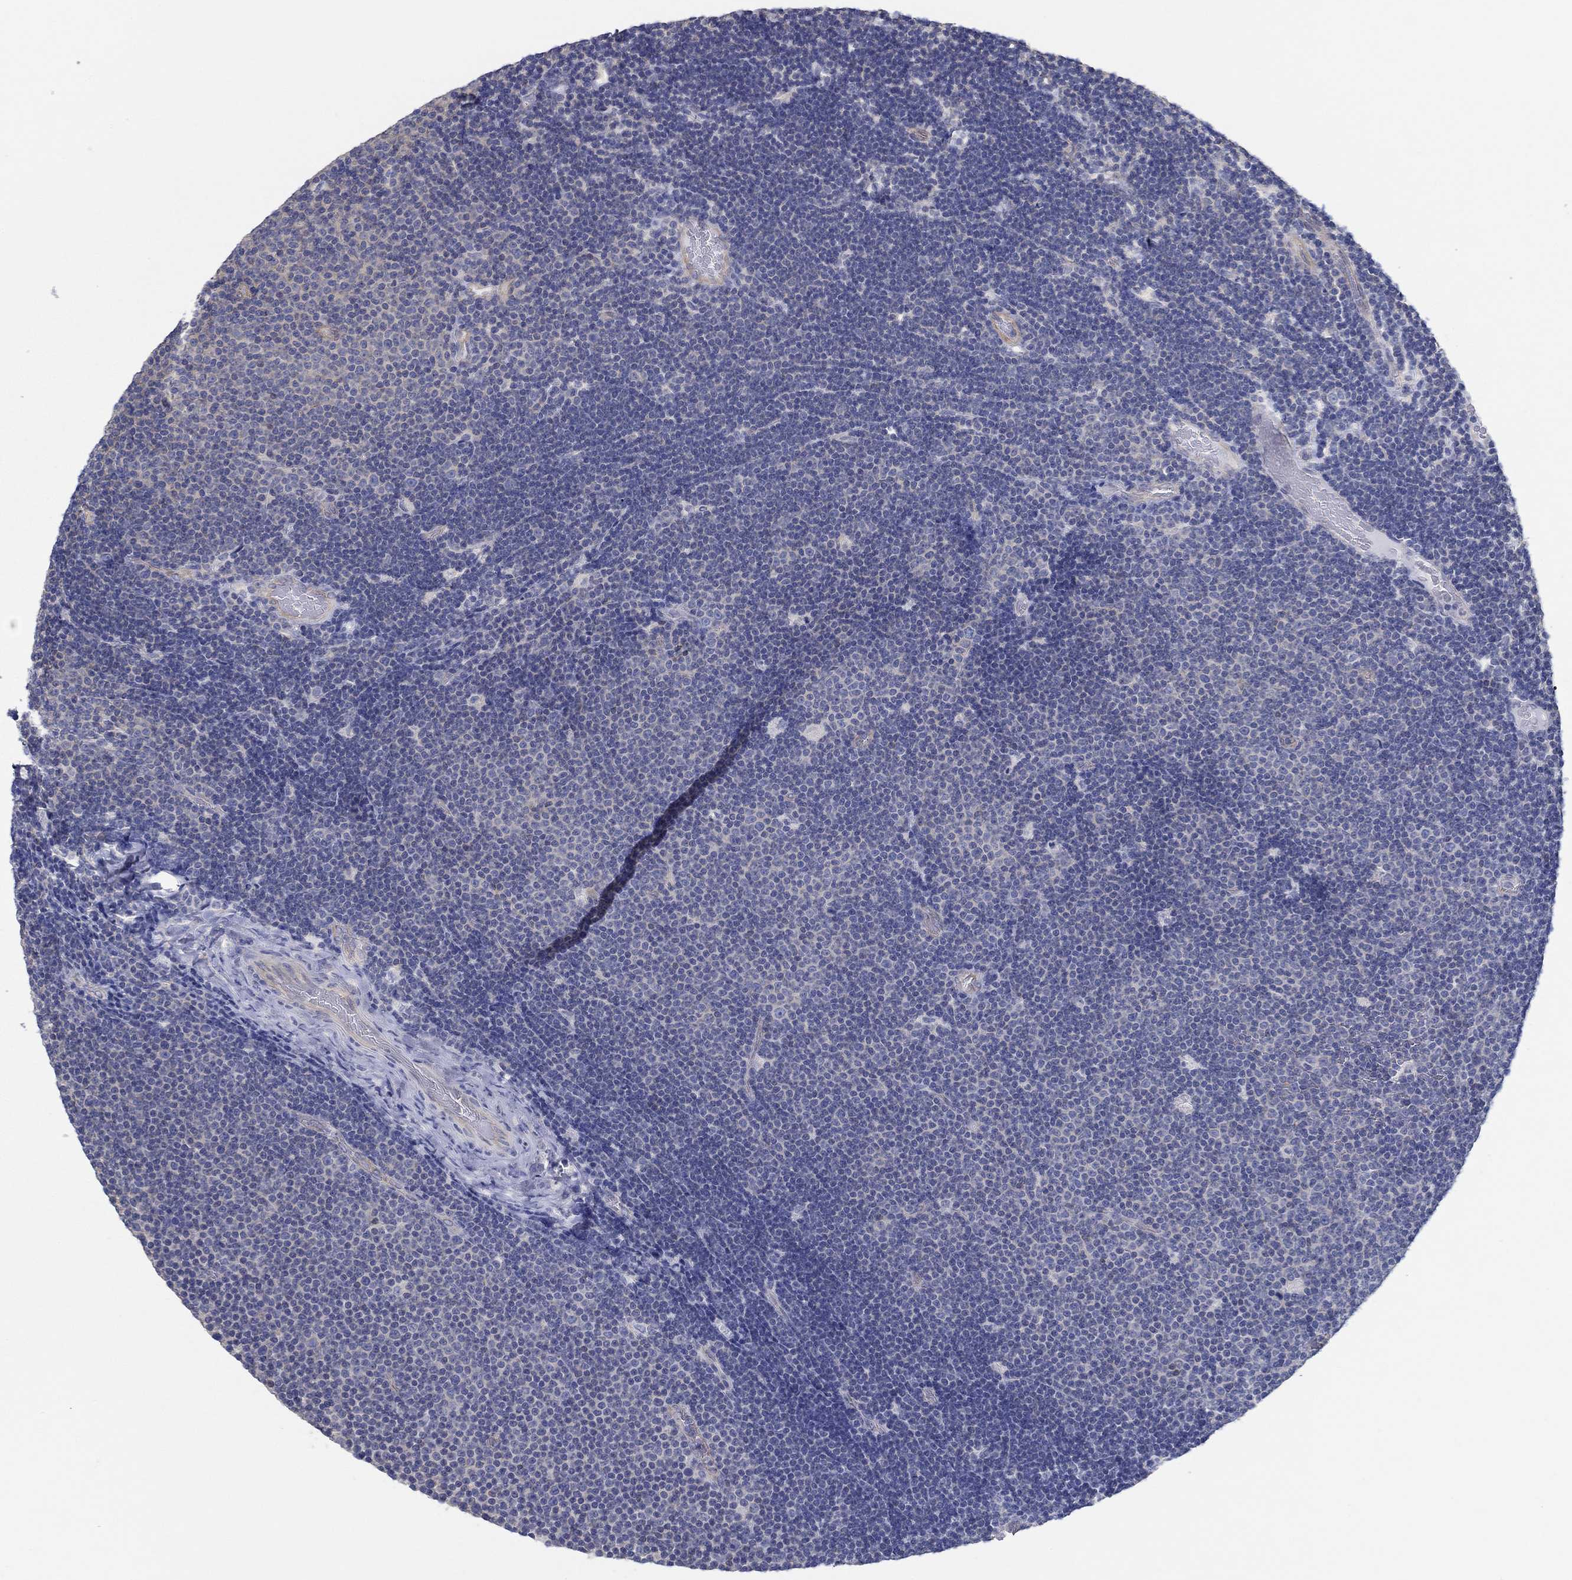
{"staining": {"intensity": "negative", "quantity": "none", "location": "none"}, "tissue": "lymphoma", "cell_type": "Tumor cells", "image_type": "cancer", "snomed": [{"axis": "morphology", "description": "Malignant lymphoma, non-Hodgkin's type, Low grade"}, {"axis": "topography", "description": "Brain"}], "caption": "Immunohistochemistry image of neoplastic tissue: human malignant lymphoma, non-Hodgkin's type (low-grade) stained with DAB reveals no significant protein positivity in tumor cells.", "gene": "BBOF1", "patient": {"sex": "female", "age": 66}}